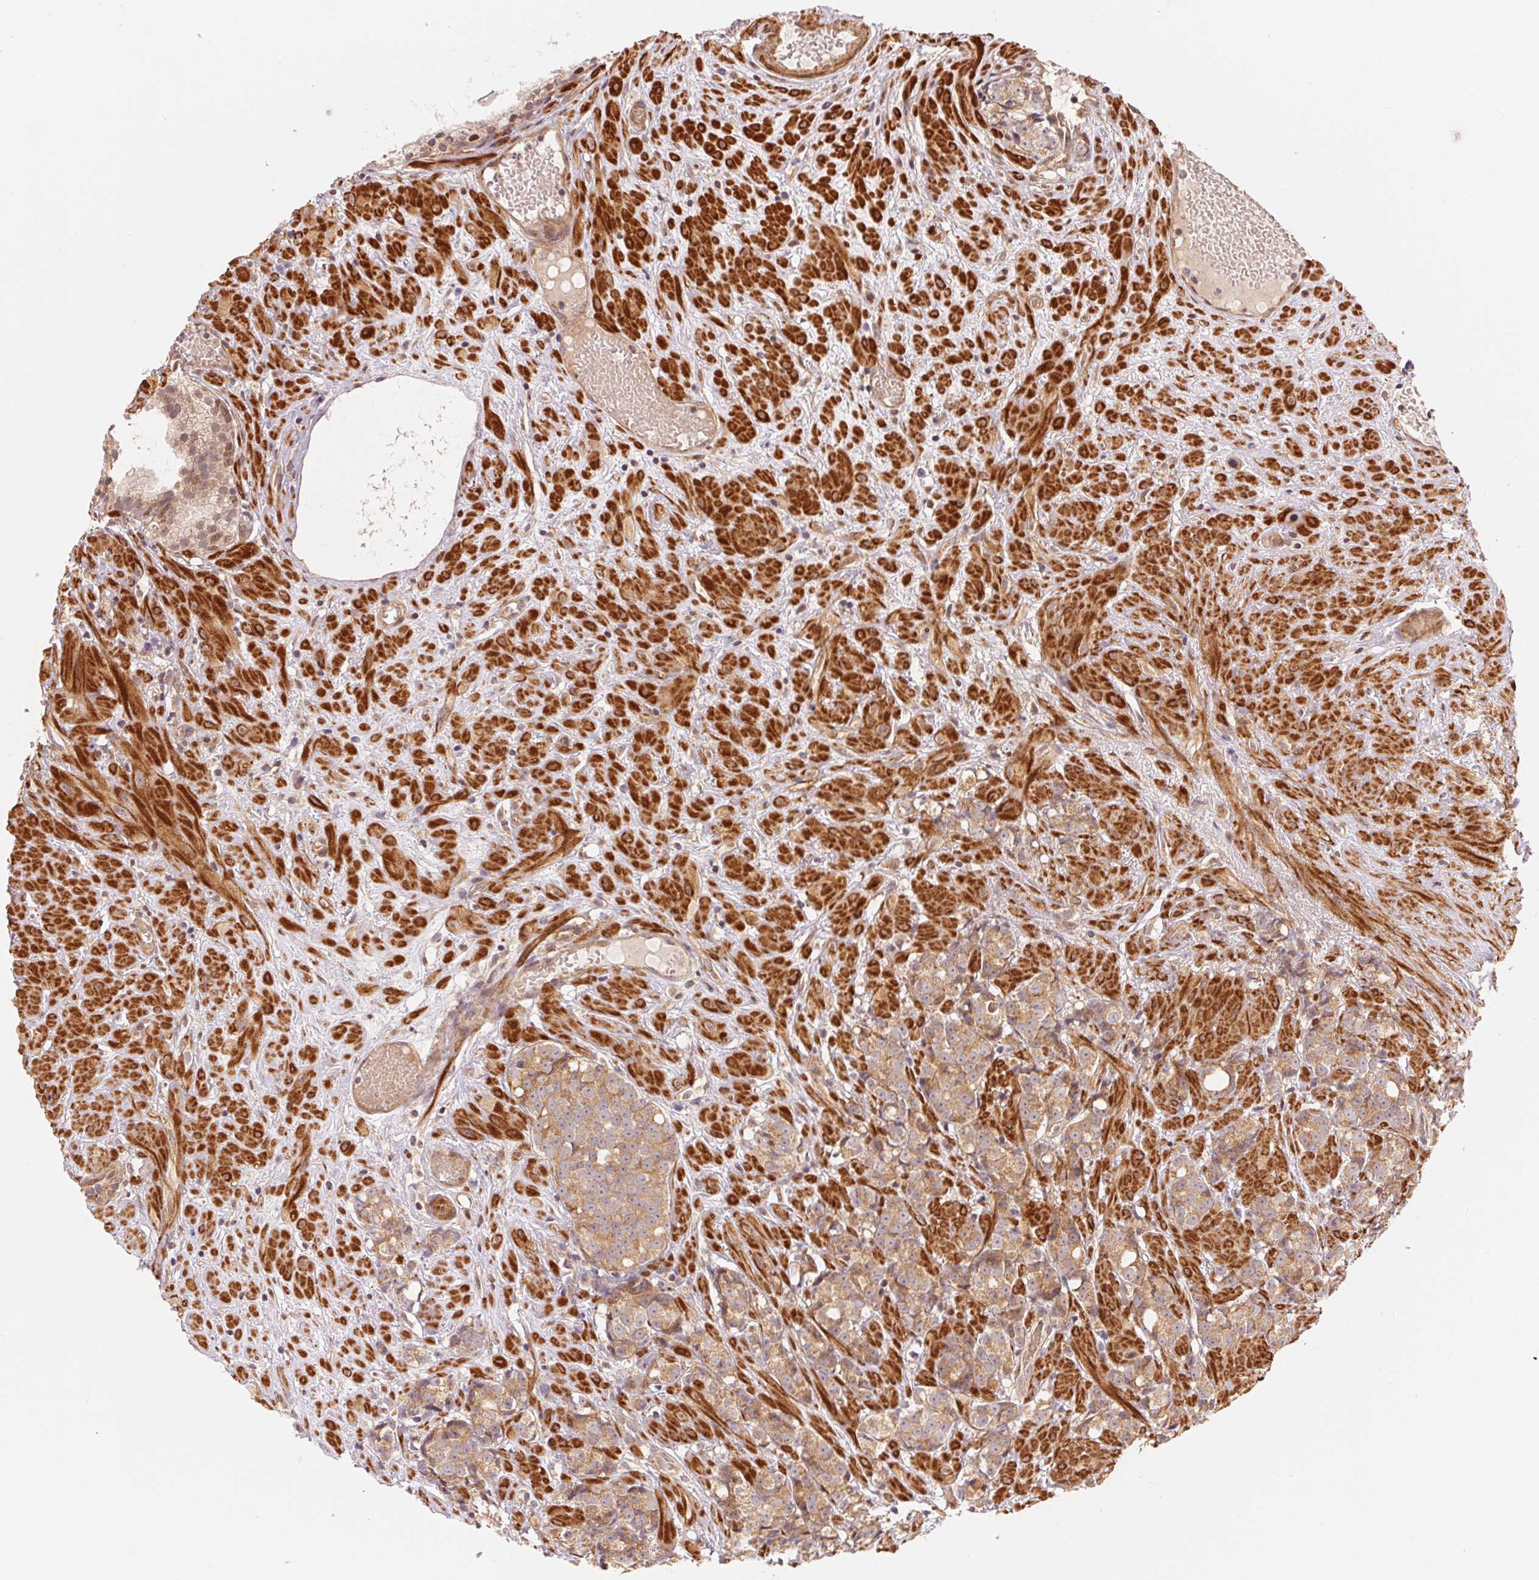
{"staining": {"intensity": "moderate", "quantity": ">75%", "location": "cytoplasmic/membranous"}, "tissue": "prostate cancer", "cell_type": "Tumor cells", "image_type": "cancer", "snomed": [{"axis": "morphology", "description": "Adenocarcinoma, High grade"}, {"axis": "topography", "description": "Prostate"}], "caption": "An immunohistochemistry micrograph of tumor tissue is shown. Protein staining in brown highlights moderate cytoplasmic/membranous positivity in prostate cancer (high-grade adenocarcinoma) within tumor cells.", "gene": "TNIP2", "patient": {"sex": "male", "age": 81}}